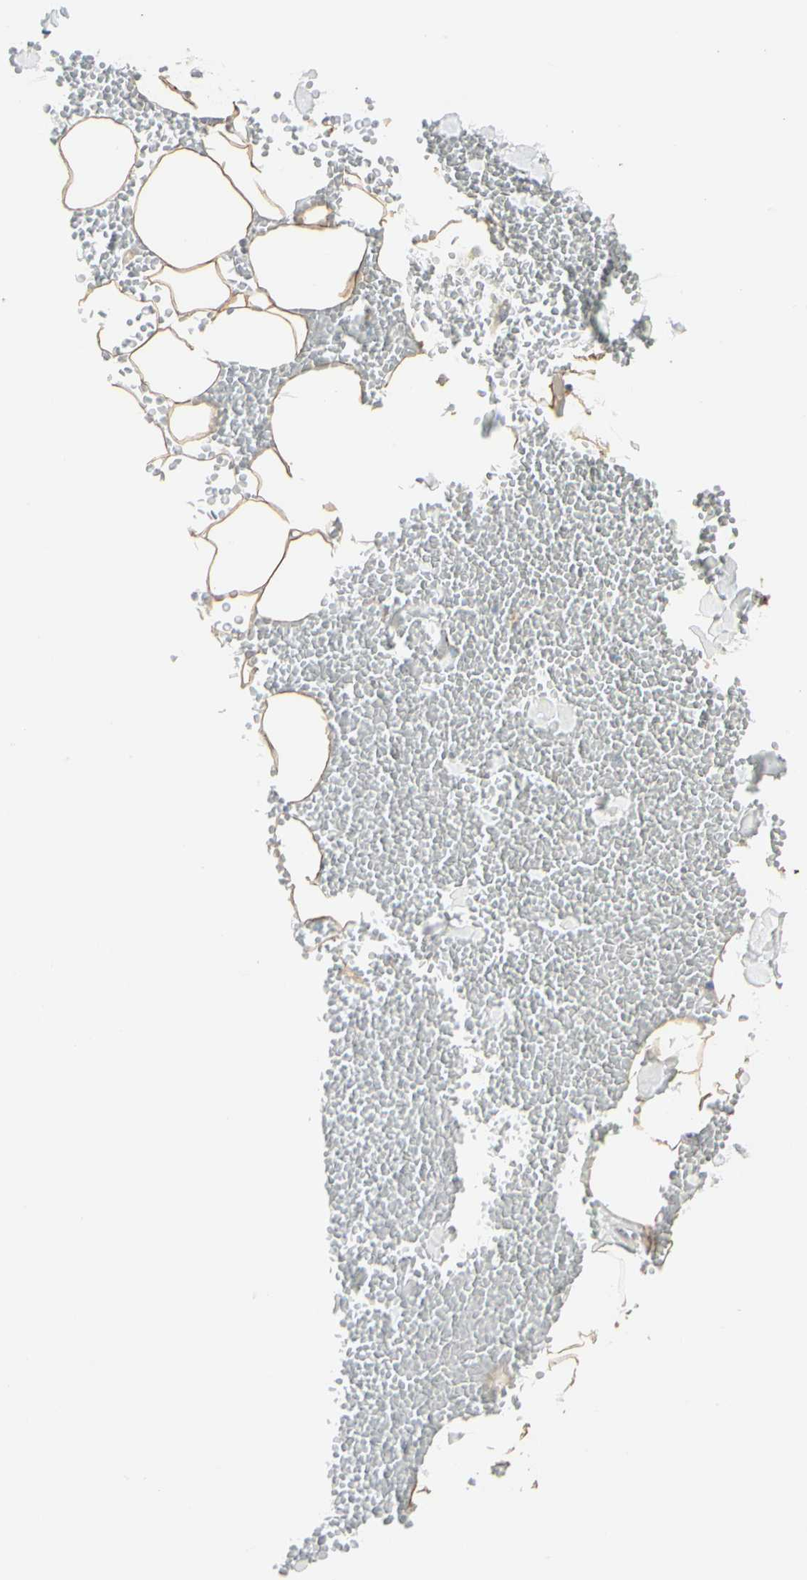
{"staining": {"intensity": "moderate", "quantity": "25%-75%", "location": "cytoplasmic/membranous"}, "tissue": "adipose tissue", "cell_type": "Adipocytes", "image_type": "normal", "snomed": [{"axis": "morphology", "description": "Normal tissue, NOS"}, {"axis": "morphology", "description": "Inflammation, NOS"}, {"axis": "topography", "description": "Lymph node"}, {"axis": "topography", "description": "Peripheral nerve tissue"}], "caption": "An immunohistochemistry histopathology image of unremarkable tissue is shown. Protein staining in brown highlights moderate cytoplasmic/membranous positivity in adipose tissue within adipocytes. Immunohistochemistry (ihc) stains the protein of interest in brown and the nuclei are stained blue.", "gene": "ANKS6", "patient": {"sex": "male", "age": 52}}